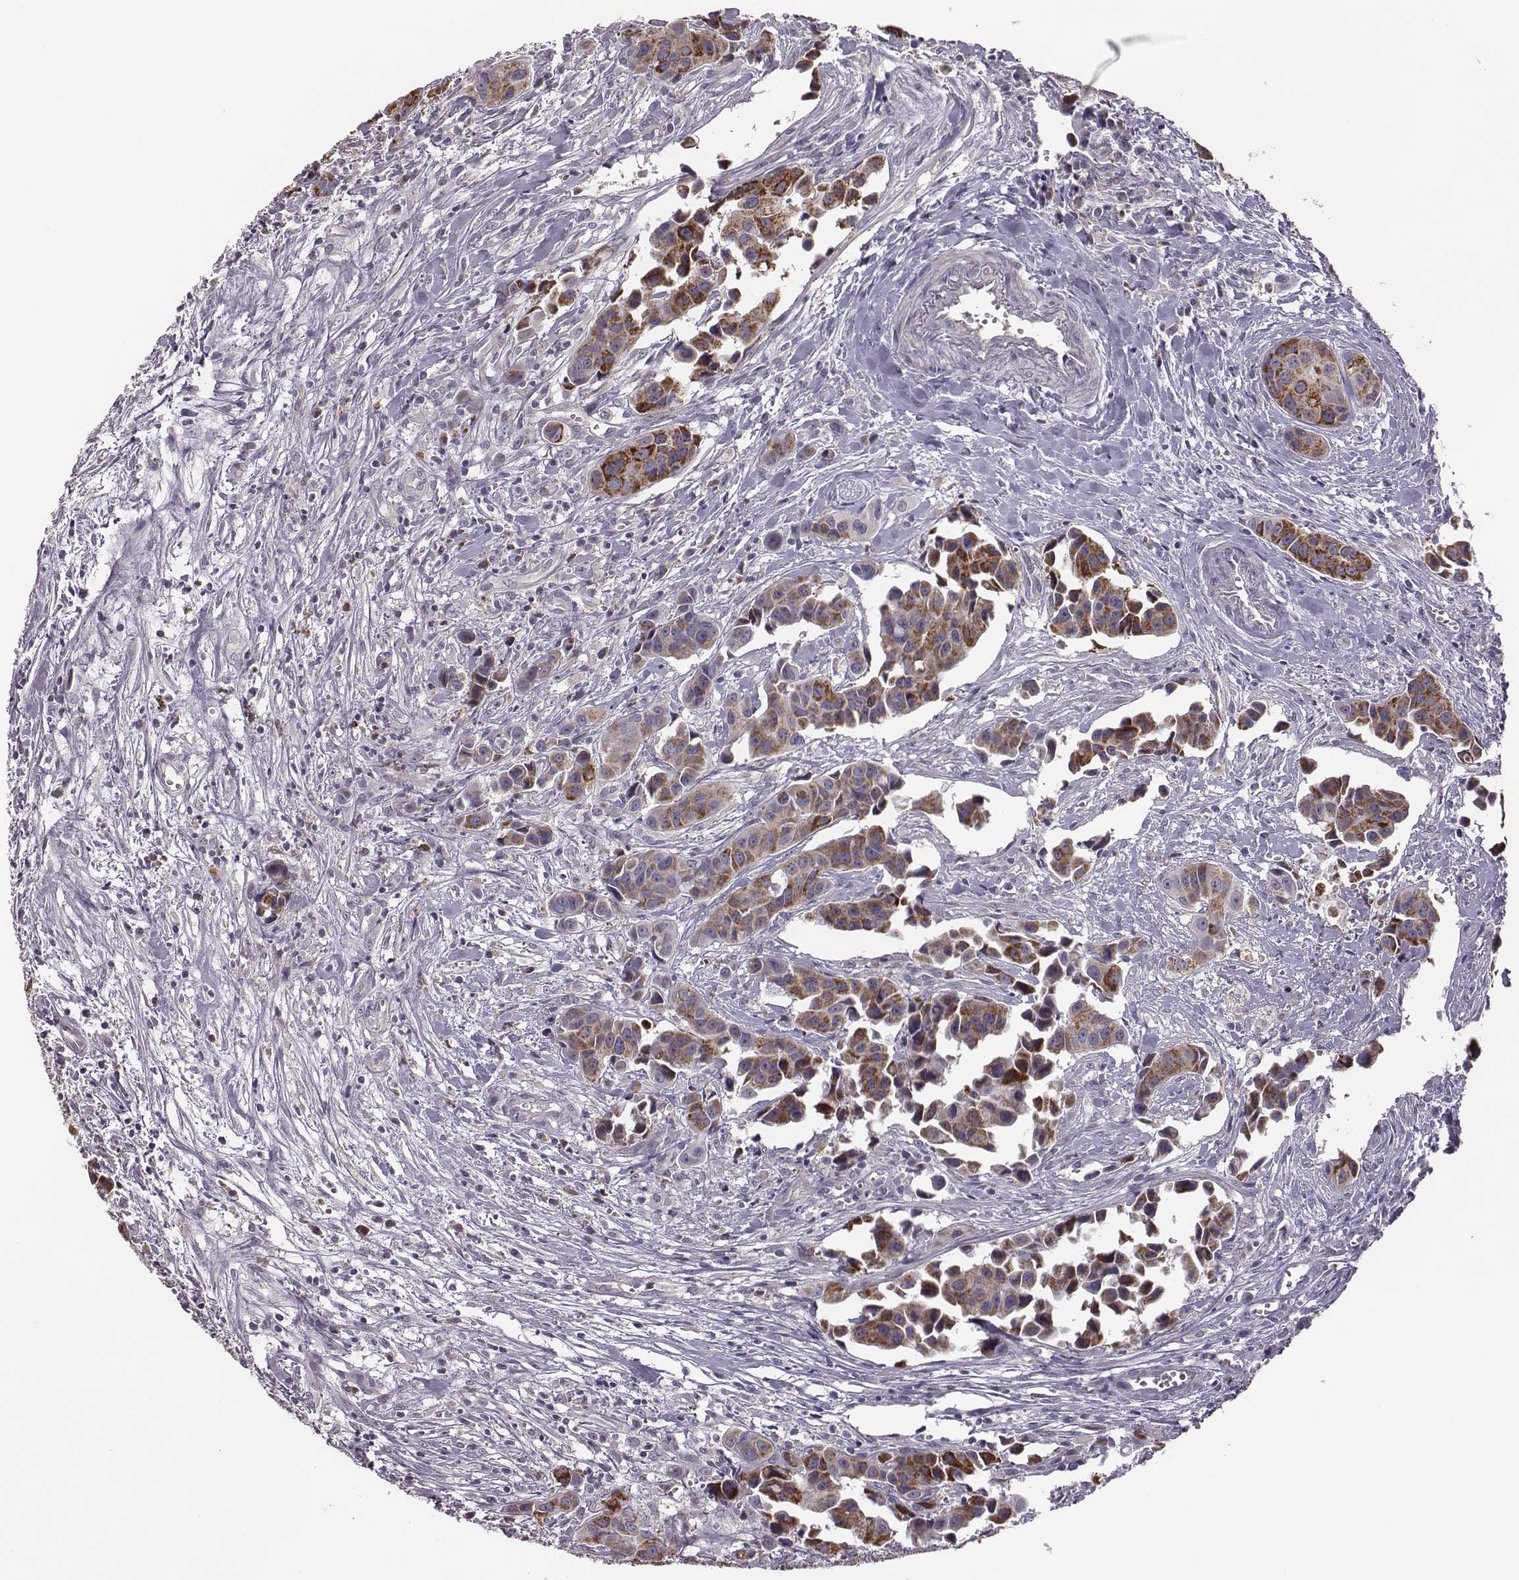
{"staining": {"intensity": "moderate", "quantity": ">75%", "location": "cytoplasmic/membranous"}, "tissue": "head and neck cancer", "cell_type": "Tumor cells", "image_type": "cancer", "snomed": [{"axis": "morphology", "description": "Adenocarcinoma, NOS"}, {"axis": "topography", "description": "Head-Neck"}], "caption": "Head and neck cancer tissue exhibits moderate cytoplasmic/membranous staining in about >75% of tumor cells (IHC, brightfield microscopy, high magnification).", "gene": "KMO", "patient": {"sex": "male", "age": 76}}